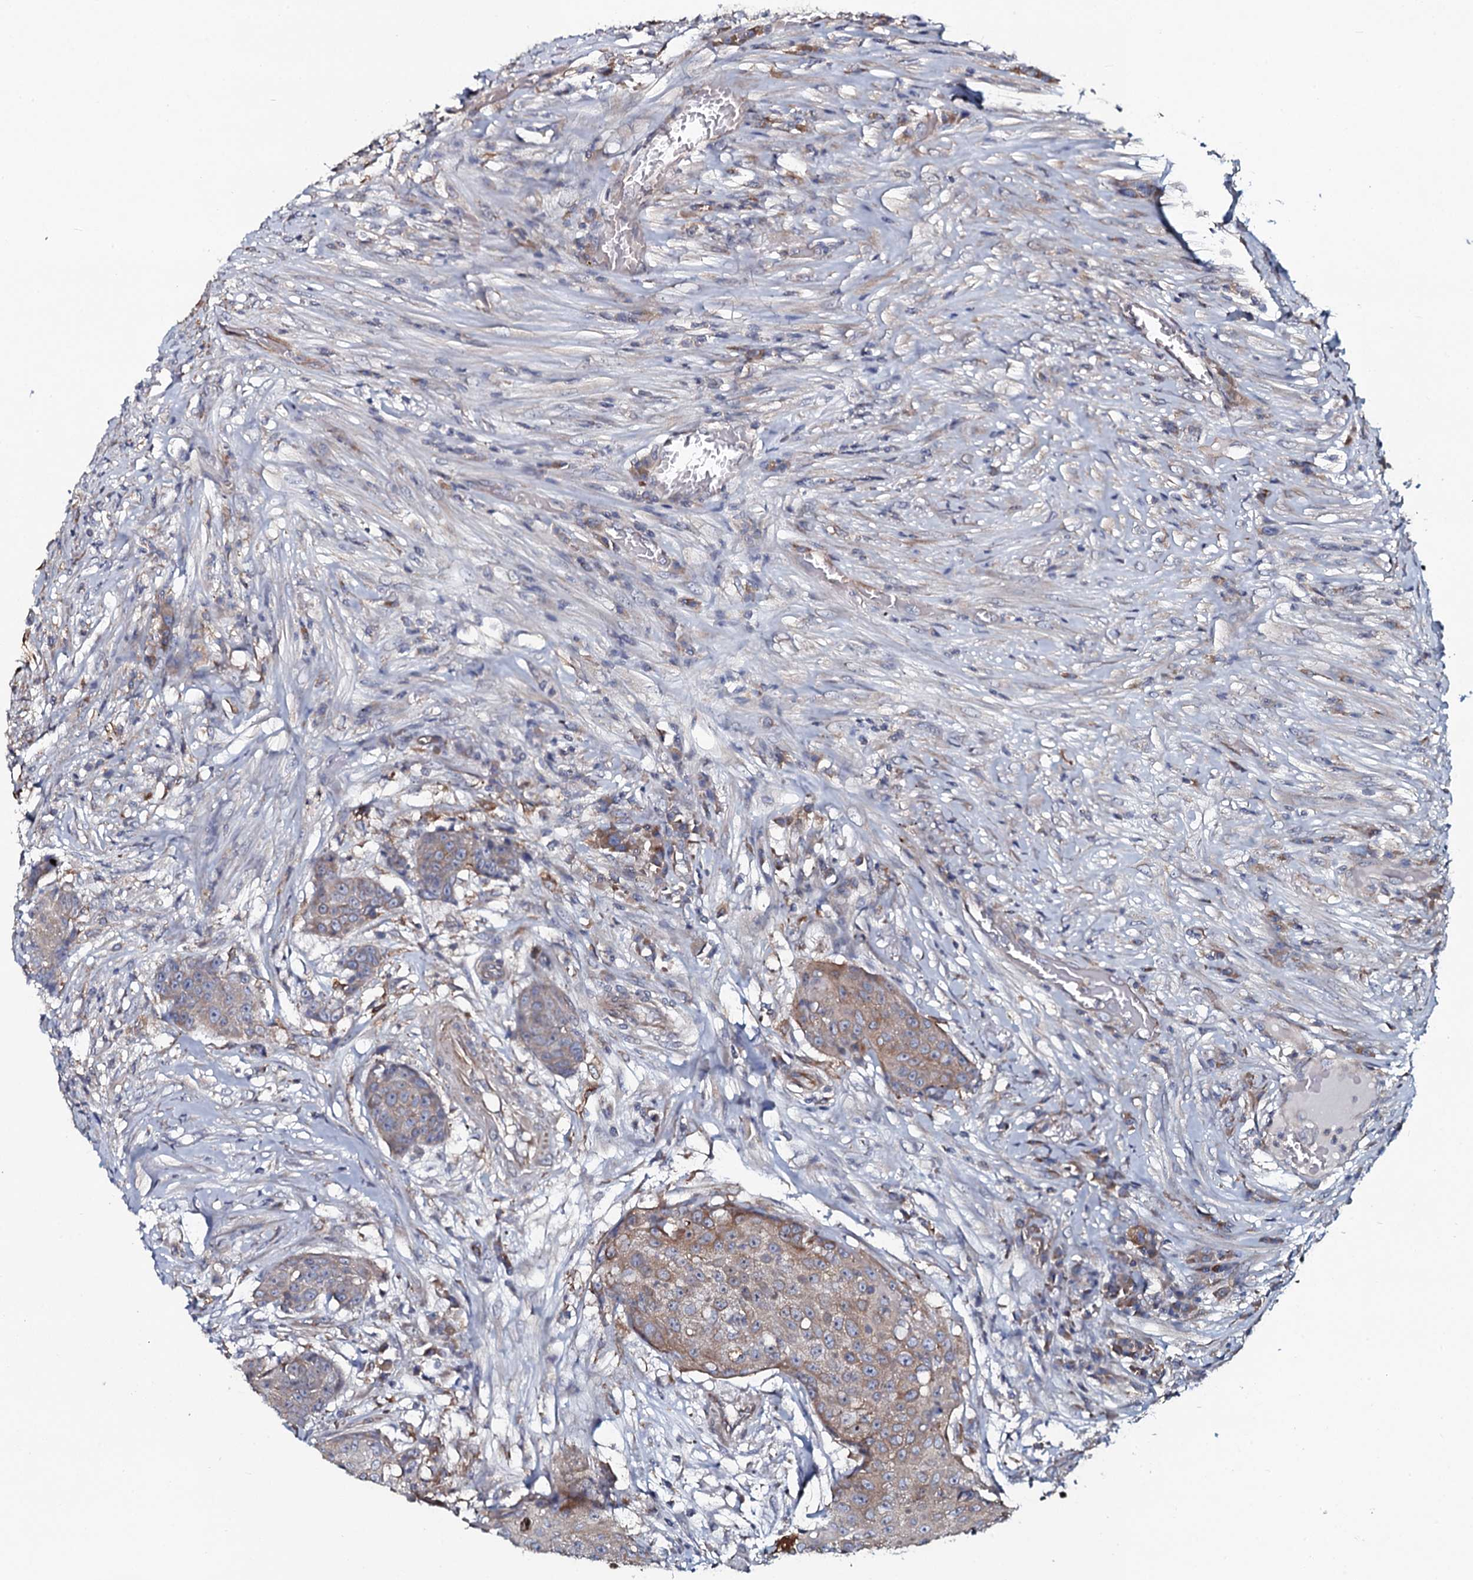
{"staining": {"intensity": "weak", "quantity": "25%-75%", "location": "cytoplasmic/membranous"}, "tissue": "urothelial cancer", "cell_type": "Tumor cells", "image_type": "cancer", "snomed": [{"axis": "morphology", "description": "Urothelial carcinoma, High grade"}, {"axis": "topography", "description": "Urinary bladder"}], "caption": "Immunohistochemistry micrograph of urothelial cancer stained for a protein (brown), which demonstrates low levels of weak cytoplasmic/membranous staining in about 25%-75% of tumor cells.", "gene": "TMEM151A", "patient": {"sex": "female", "age": 63}}